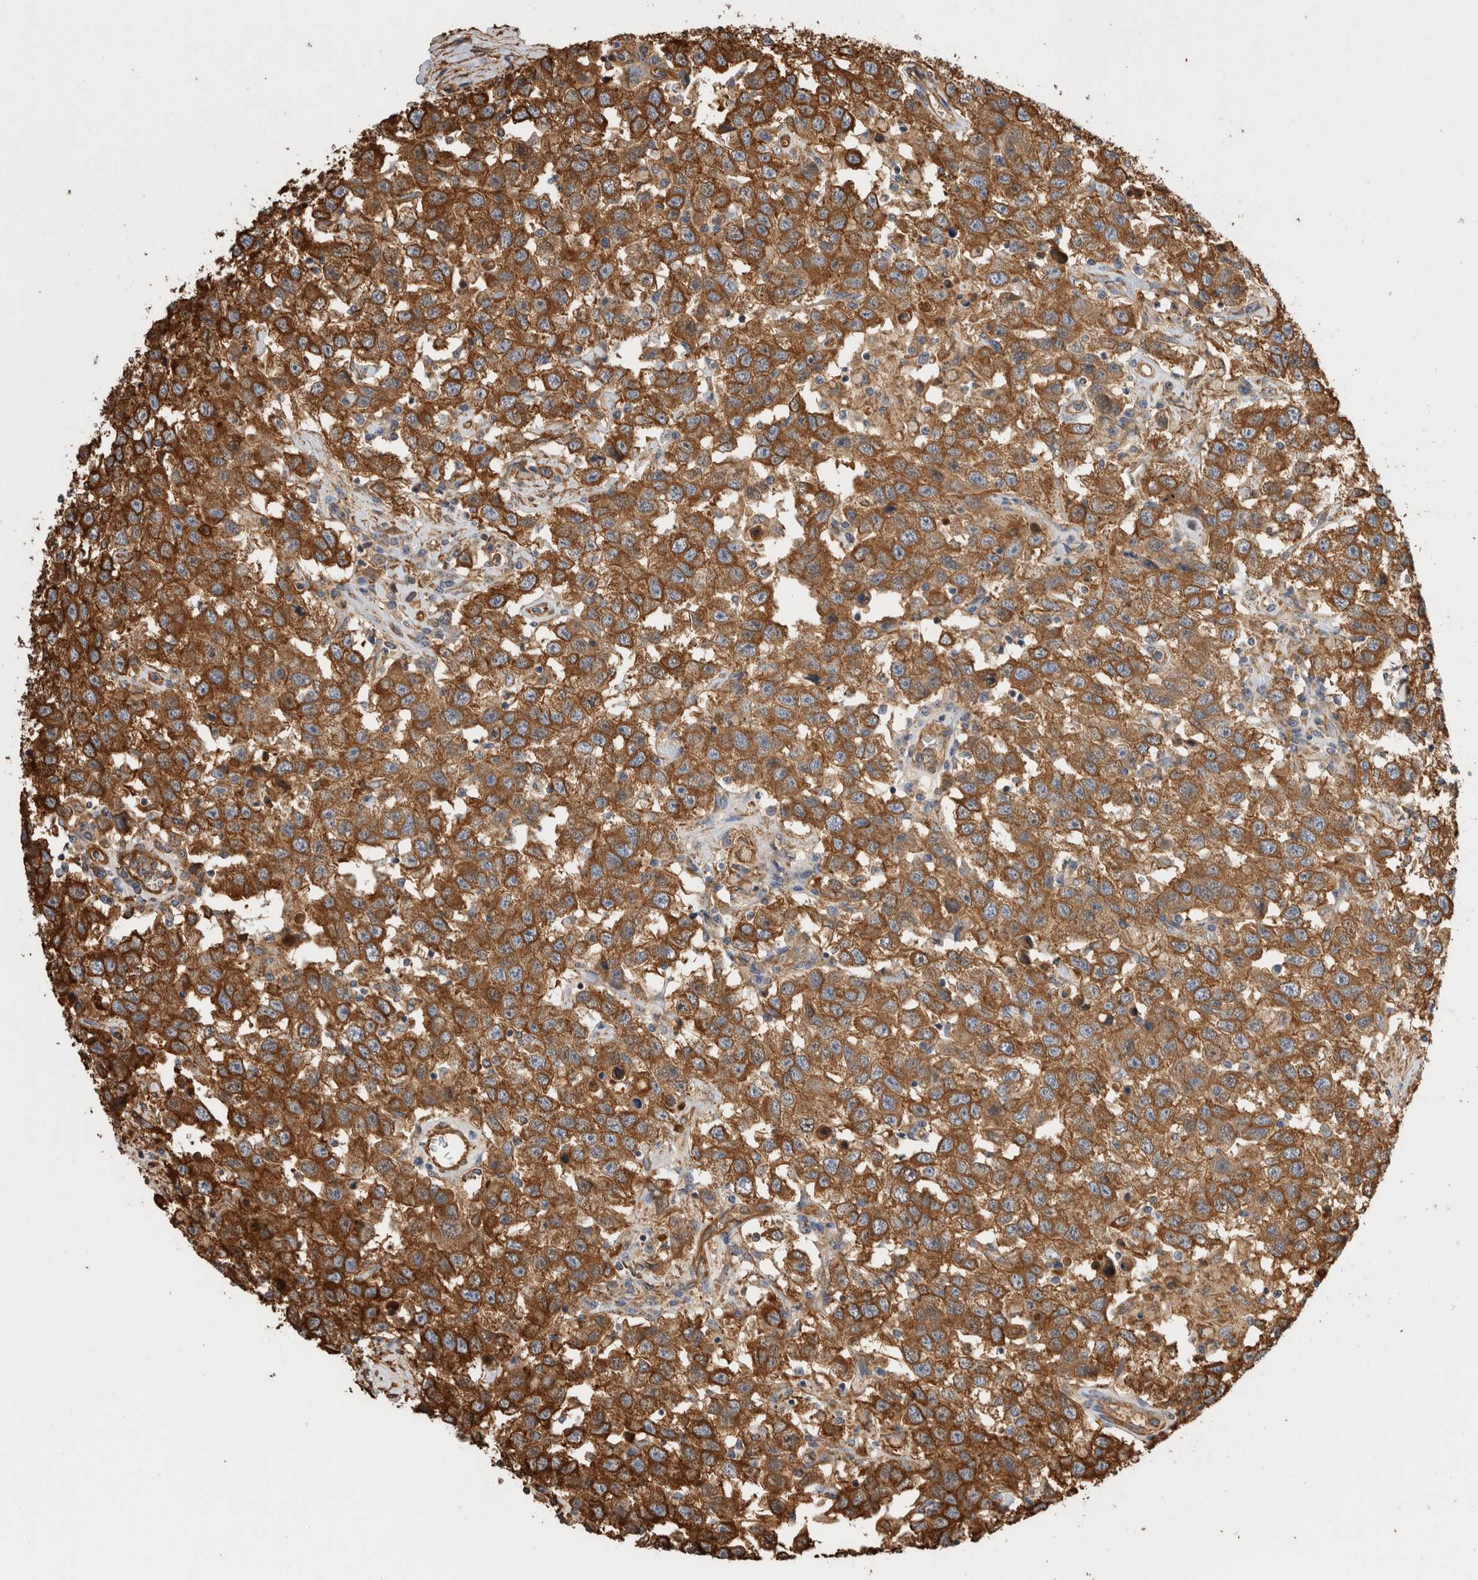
{"staining": {"intensity": "moderate", "quantity": ">75%", "location": "cytoplasmic/membranous"}, "tissue": "testis cancer", "cell_type": "Tumor cells", "image_type": "cancer", "snomed": [{"axis": "morphology", "description": "Seminoma, NOS"}, {"axis": "topography", "description": "Testis"}], "caption": "A high-resolution image shows IHC staining of testis cancer, which displays moderate cytoplasmic/membranous positivity in approximately >75% of tumor cells. The staining was performed using DAB, with brown indicating positive protein expression. Nuclei are stained blue with hematoxylin.", "gene": "ZNF397", "patient": {"sex": "male", "age": 41}}